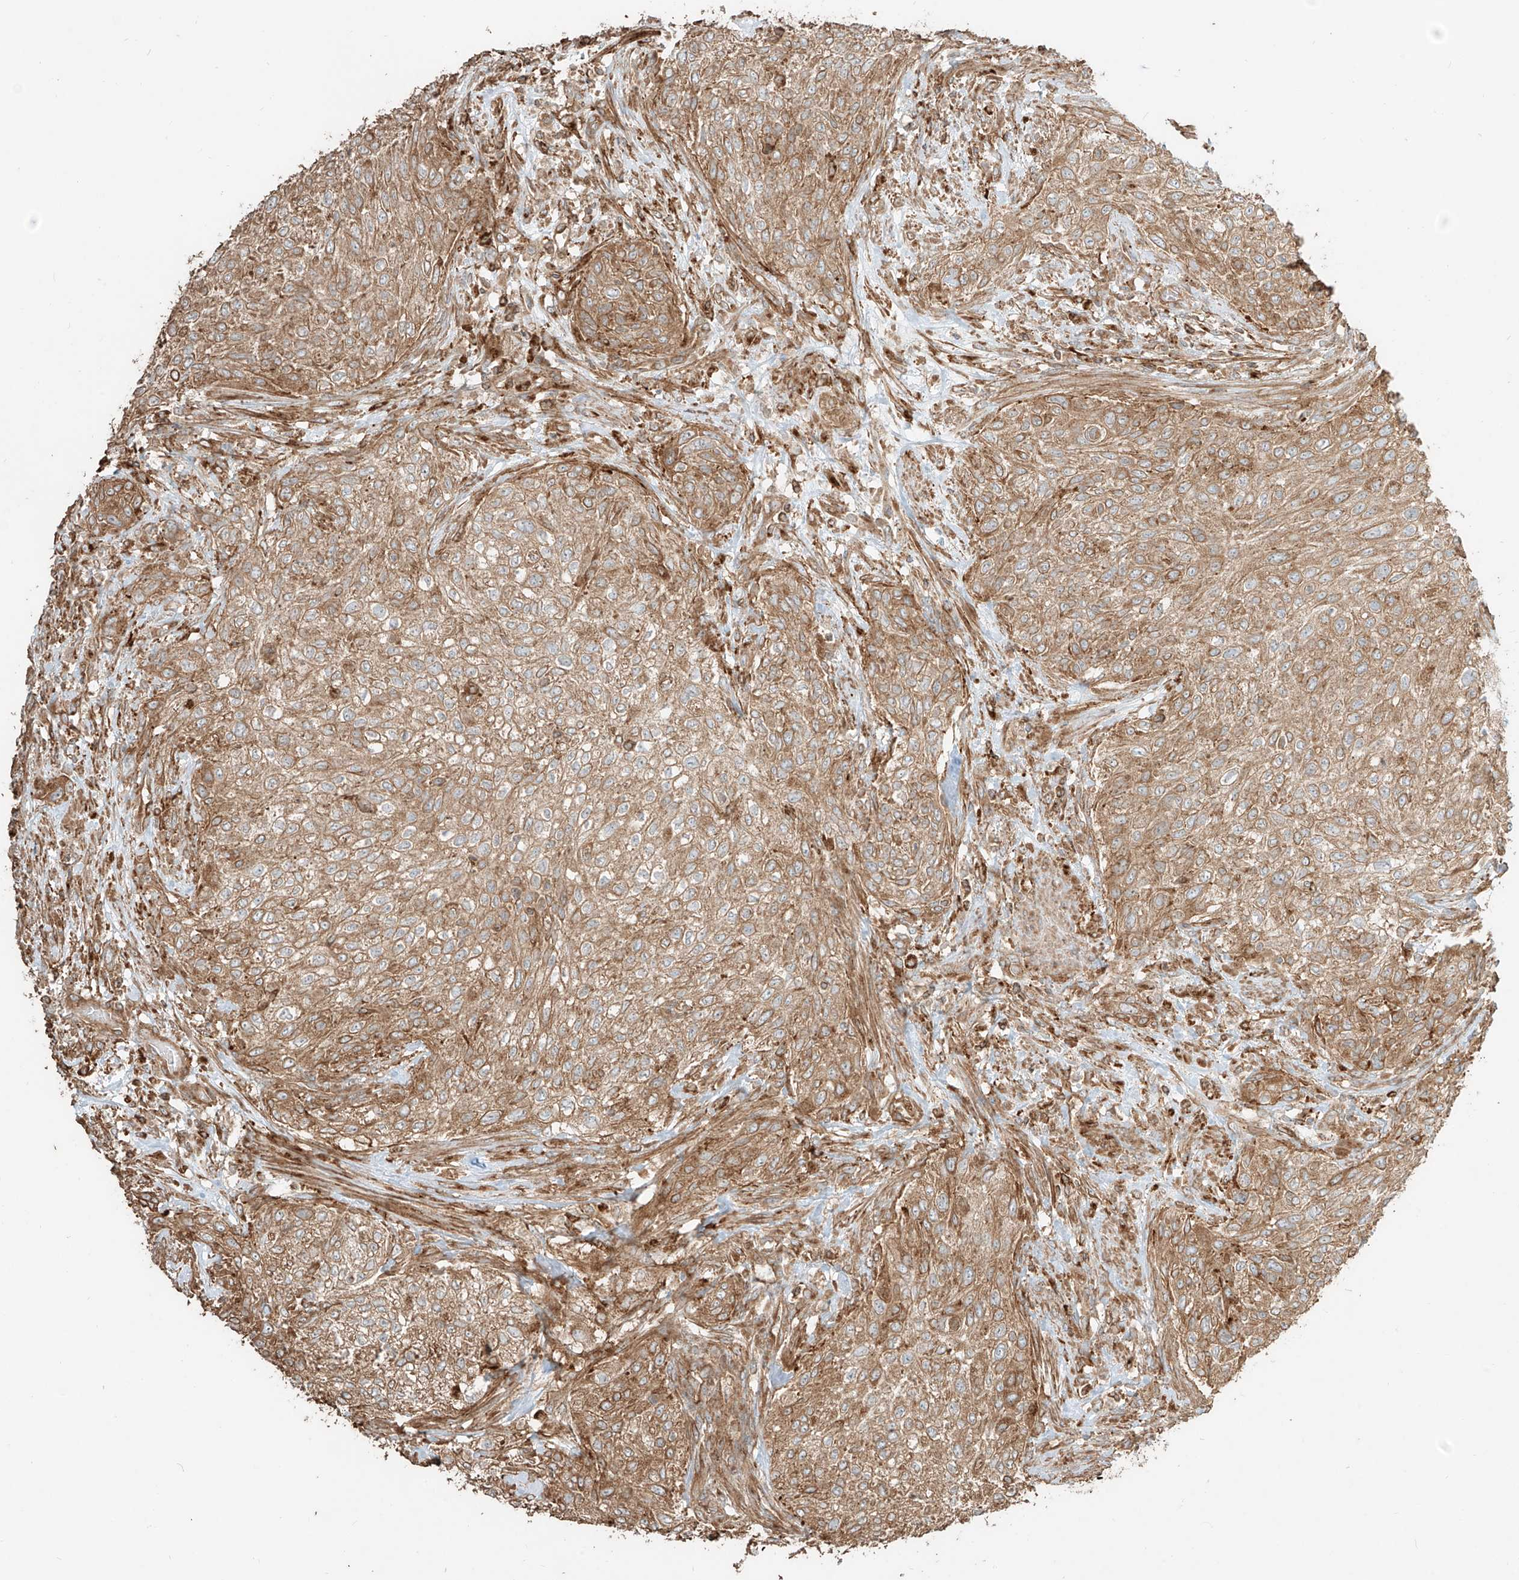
{"staining": {"intensity": "moderate", "quantity": ">75%", "location": "cytoplasmic/membranous"}, "tissue": "urothelial cancer", "cell_type": "Tumor cells", "image_type": "cancer", "snomed": [{"axis": "morphology", "description": "Urothelial carcinoma, High grade"}, {"axis": "topography", "description": "Urinary bladder"}], "caption": "Immunohistochemical staining of human urothelial carcinoma (high-grade) displays moderate cytoplasmic/membranous protein positivity in about >75% of tumor cells.", "gene": "CCDC115", "patient": {"sex": "male", "age": 35}}